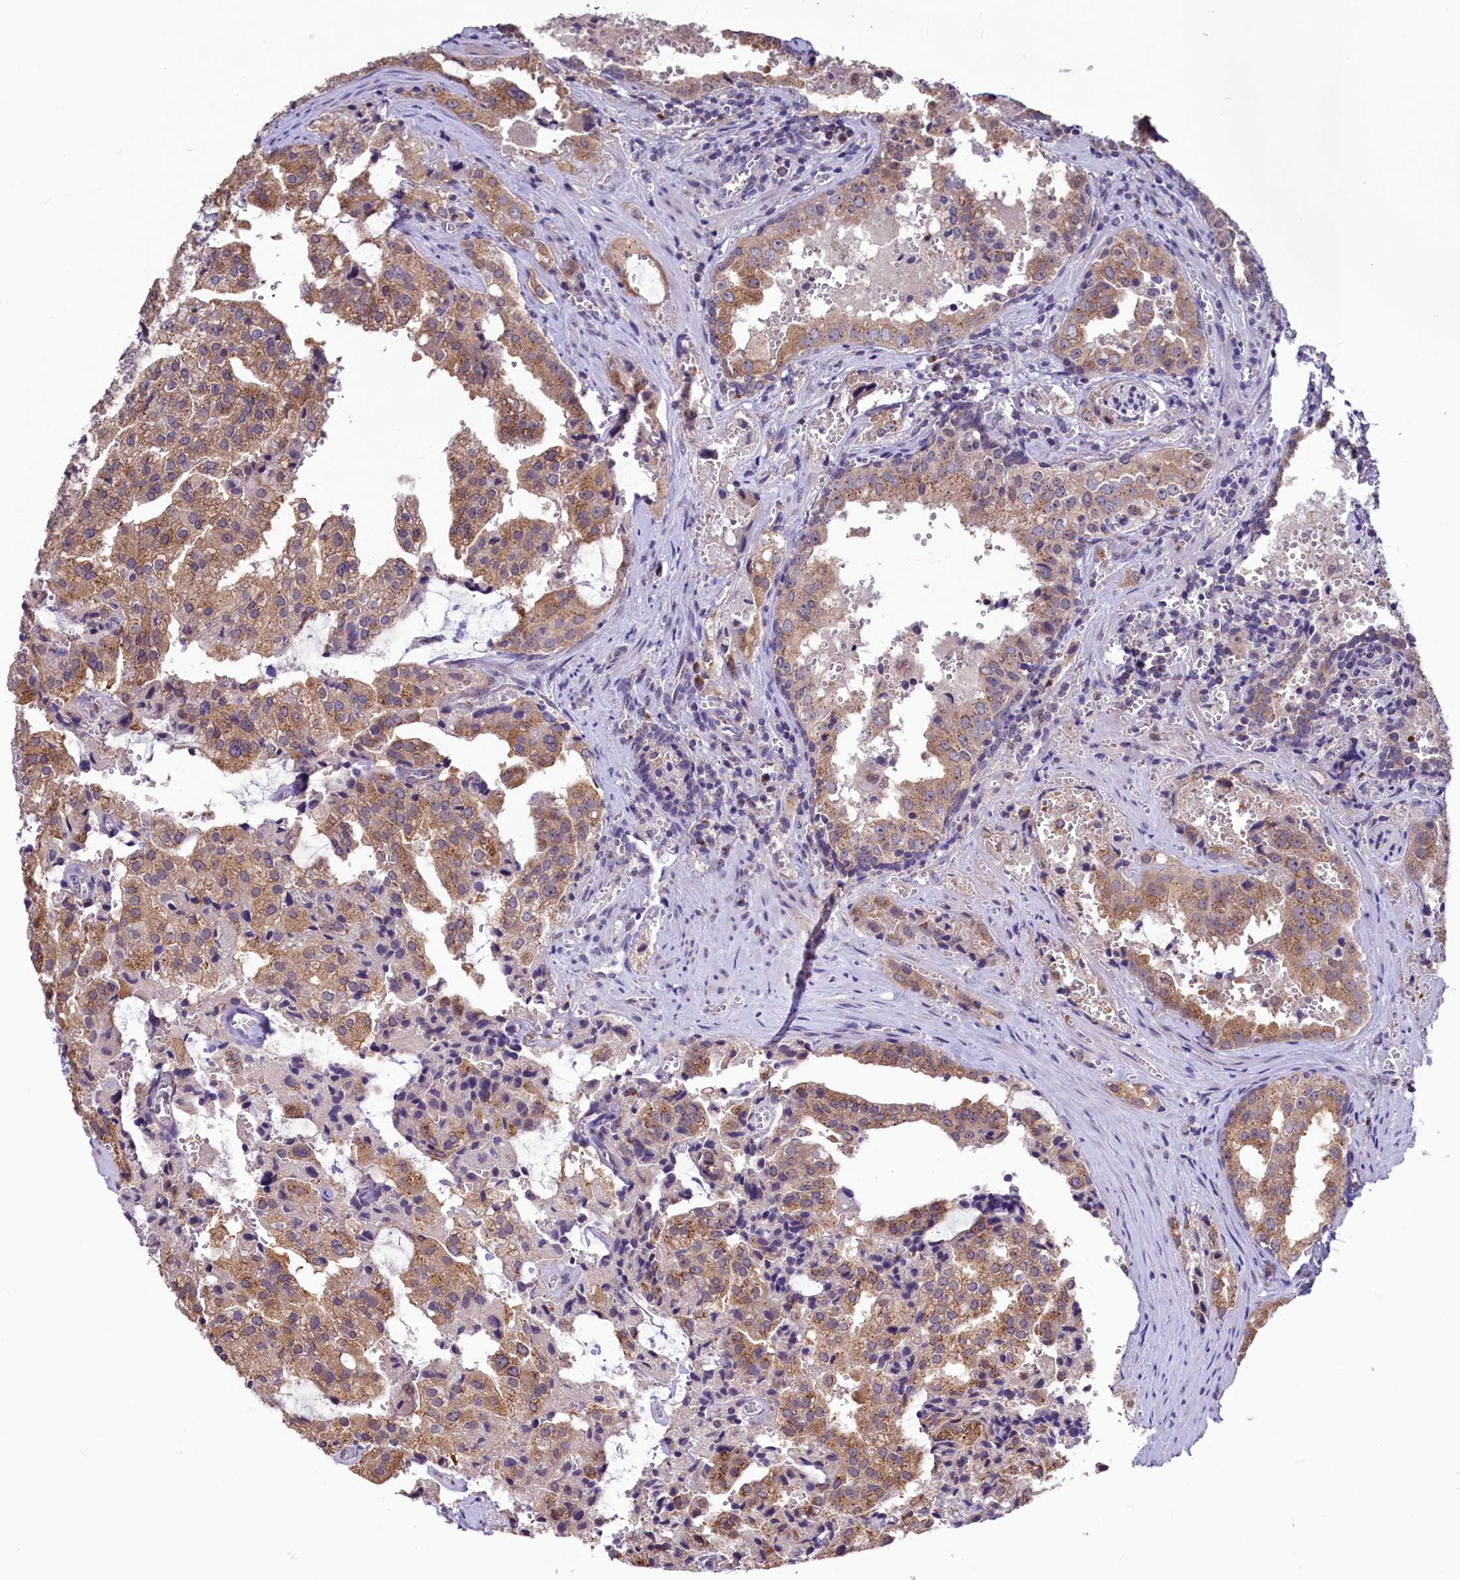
{"staining": {"intensity": "moderate", "quantity": ">75%", "location": "cytoplasmic/membranous"}, "tissue": "prostate cancer", "cell_type": "Tumor cells", "image_type": "cancer", "snomed": [{"axis": "morphology", "description": "Adenocarcinoma, High grade"}, {"axis": "topography", "description": "Prostate"}], "caption": "This micrograph shows prostate cancer (high-grade adenocarcinoma) stained with IHC to label a protein in brown. The cytoplasmic/membranous of tumor cells show moderate positivity for the protein. Nuclei are counter-stained blue.", "gene": "SEC24C", "patient": {"sex": "male", "age": 68}}